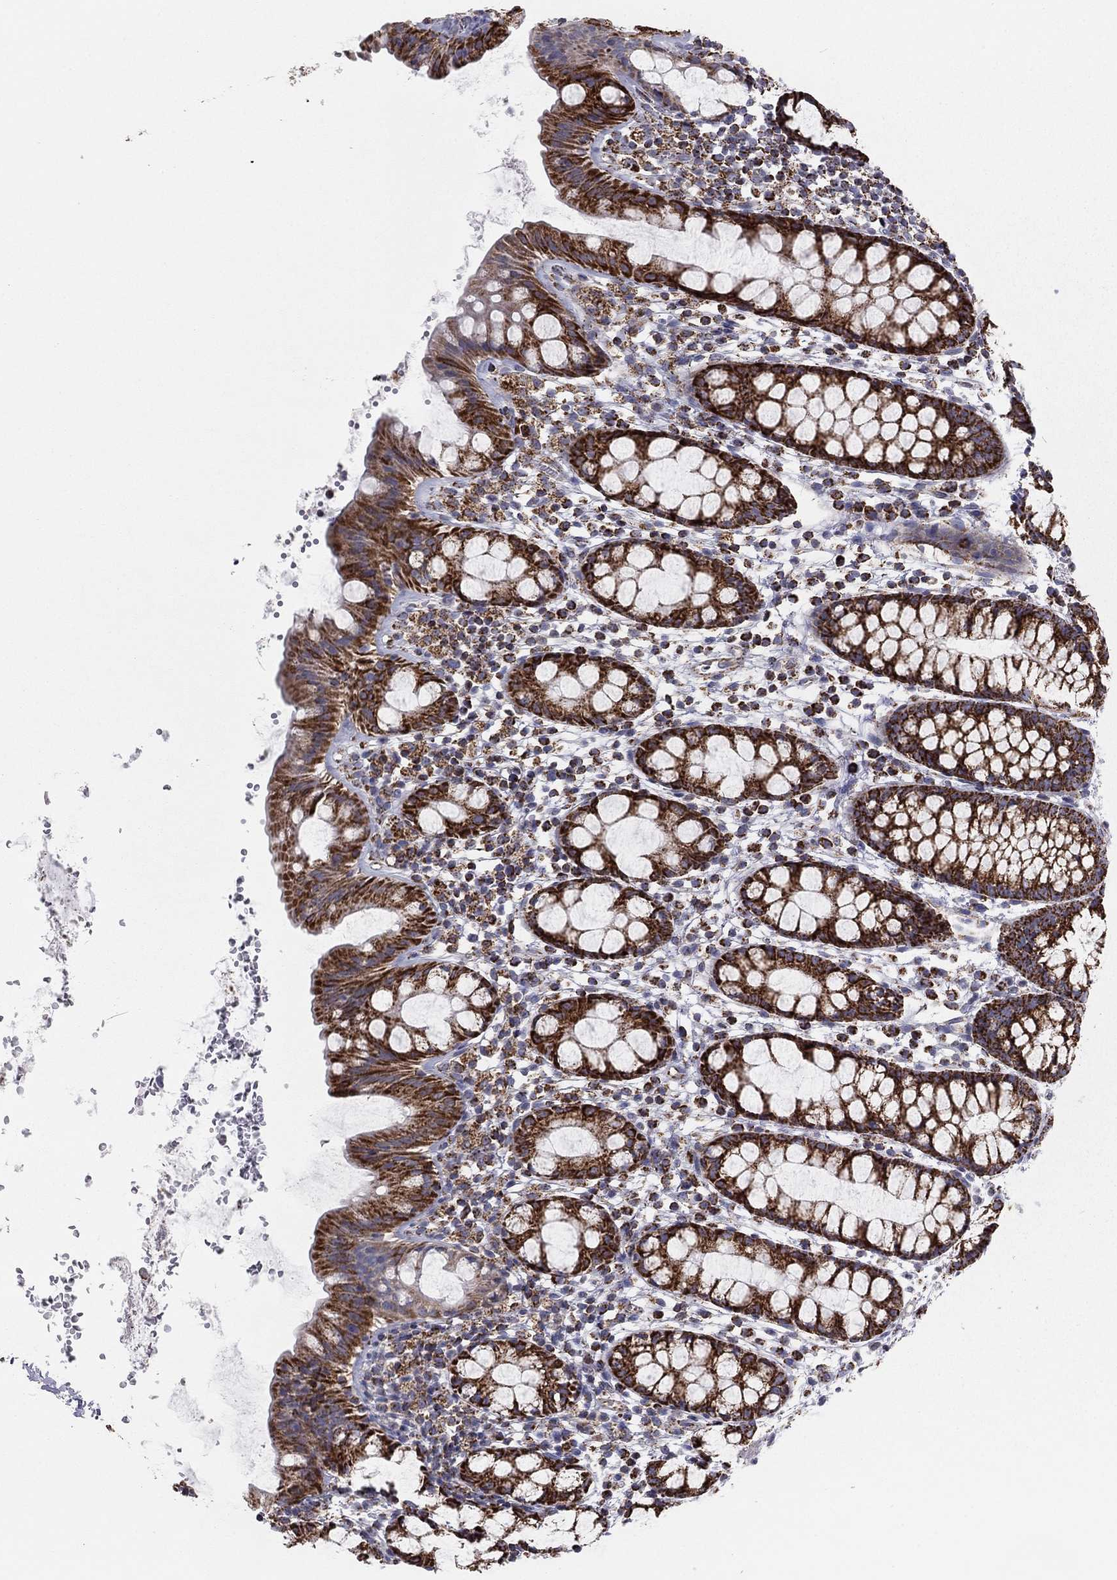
{"staining": {"intensity": "strong", "quantity": ">75%", "location": "cytoplasmic/membranous"}, "tissue": "rectum", "cell_type": "Glandular cells", "image_type": "normal", "snomed": [{"axis": "morphology", "description": "Normal tissue, NOS"}, {"axis": "topography", "description": "Rectum"}], "caption": "Immunohistochemistry staining of normal rectum, which displays high levels of strong cytoplasmic/membranous positivity in about >75% of glandular cells indicating strong cytoplasmic/membranous protein positivity. The staining was performed using DAB (brown) for protein detection and nuclei were counterstained in hematoxylin (blue).", "gene": "NDUFV1", "patient": {"sex": "male", "age": 57}}